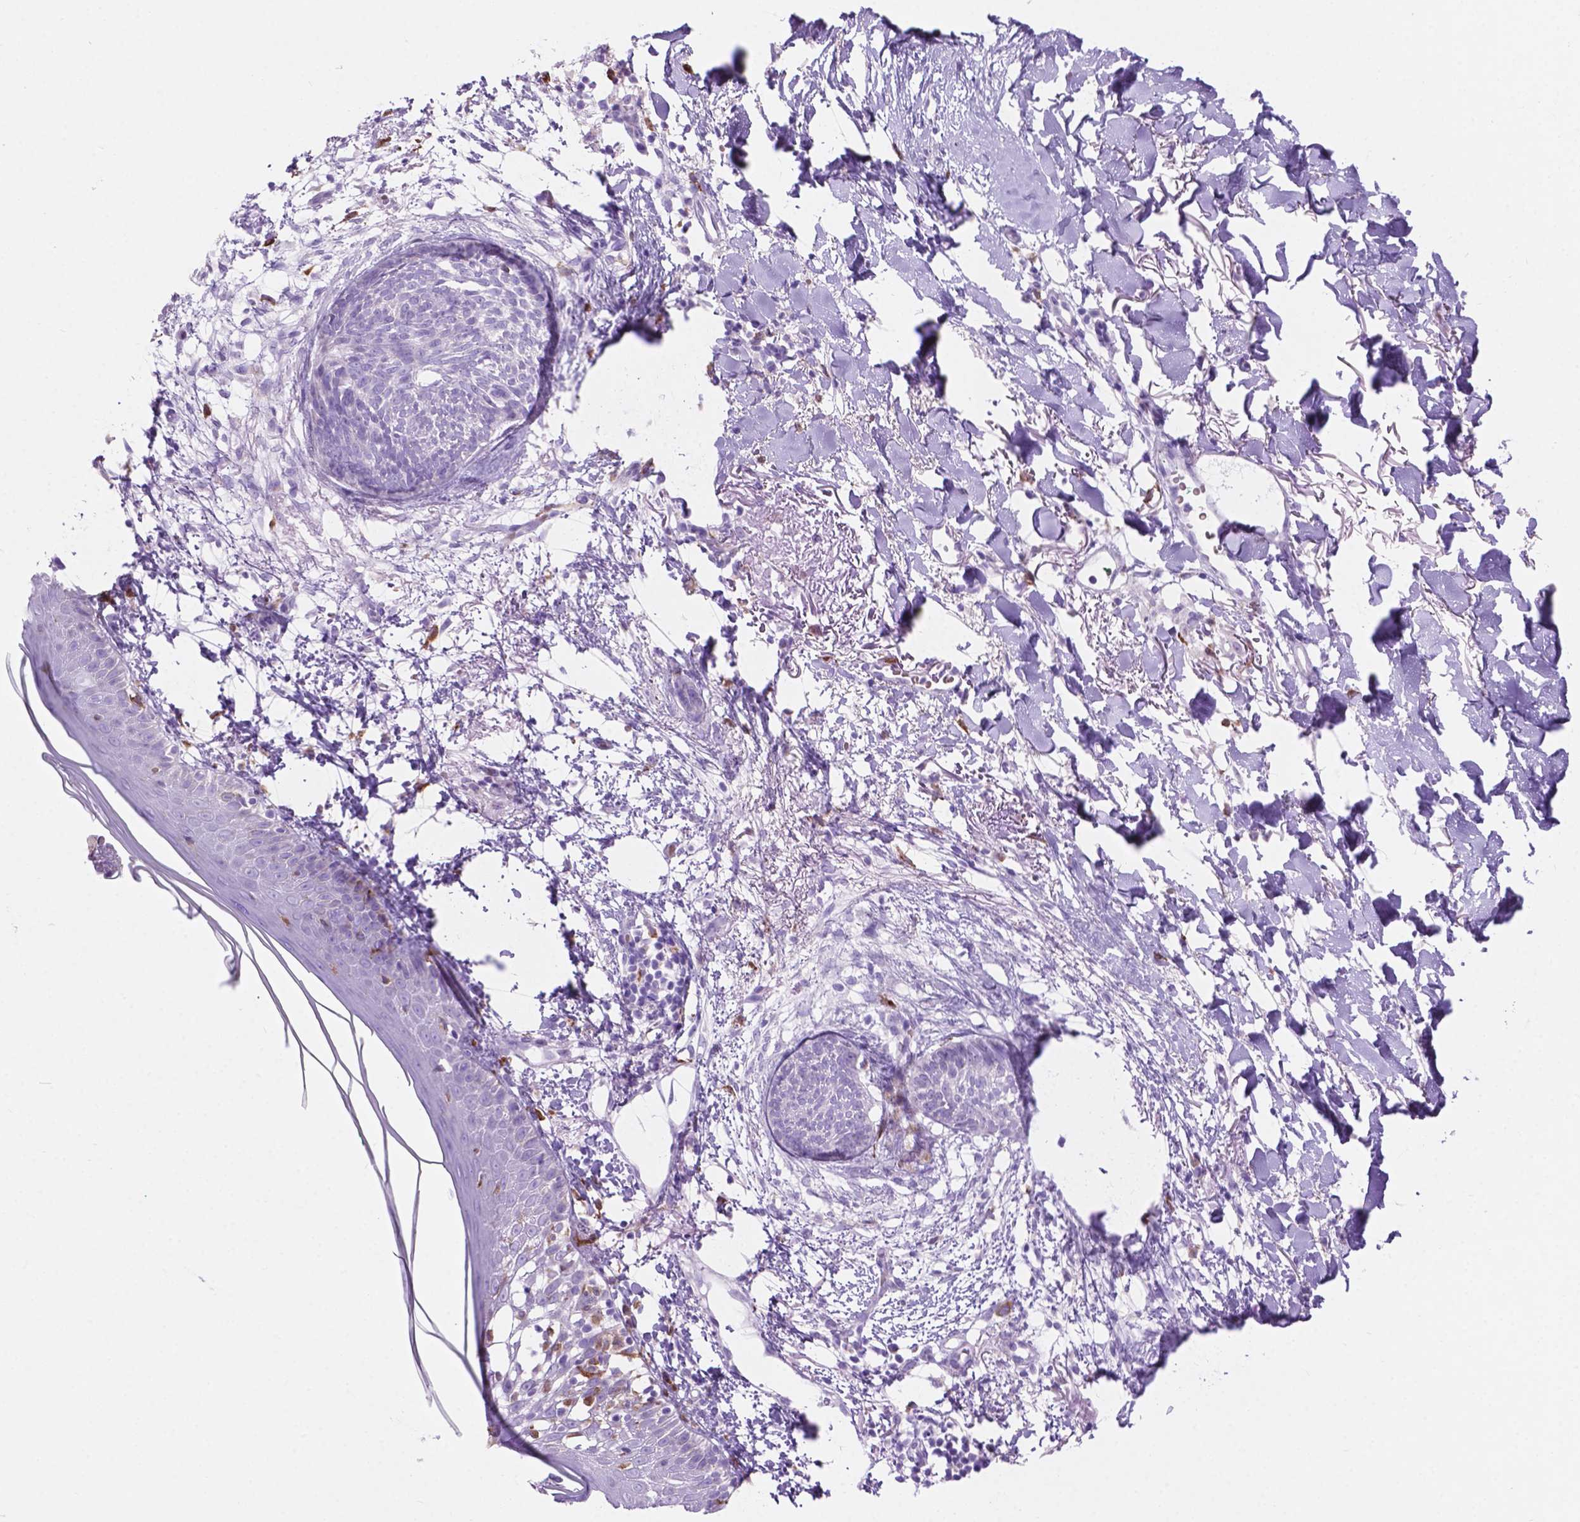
{"staining": {"intensity": "negative", "quantity": "none", "location": "none"}, "tissue": "skin cancer", "cell_type": "Tumor cells", "image_type": "cancer", "snomed": [{"axis": "morphology", "description": "Normal tissue, NOS"}, {"axis": "morphology", "description": "Basal cell carcinoma"}, {"axis": "topography", "description": "Skin"}], "caption": "IHC of skin basal cell carcinoma exhibits no positivity in tumor cells.", "gene": "GRIN2B", "patient": {"sex": "male", "age": 84}}